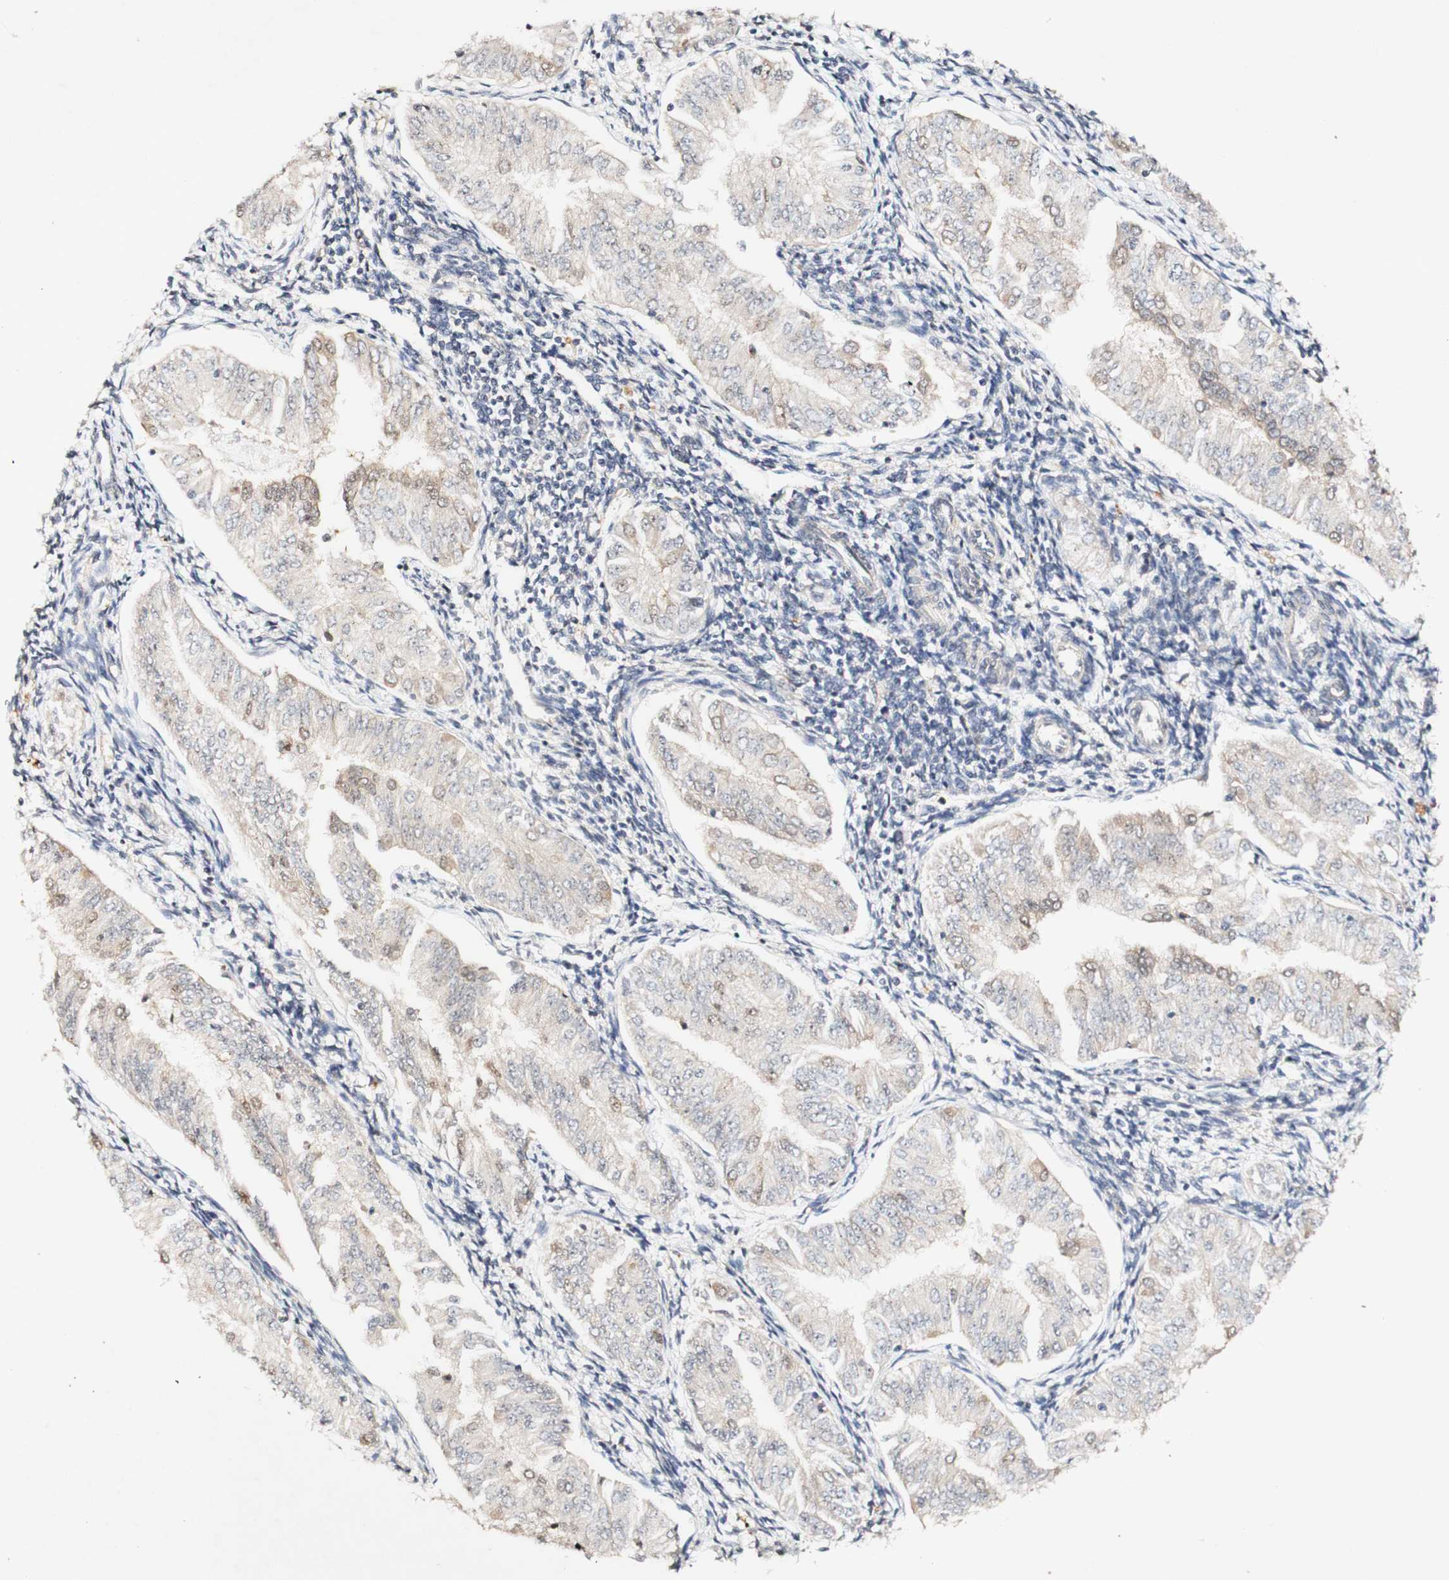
{"staining": {"intensity": "weak", "quantity": ">75%", "location": "cytoplasmic/membranous"}, "tissue": "endometrial cancer", "cell_type": "Tumor cells", "image_type": "cancer", "snomed": [{"axis": "morphology", "description": "Adenocarcinoma, NOS"}, {"axis": "topography", "description": "Endometrium"}], "caption": "A brown stain shows weak cytoplasmic/membranous expression of a protein in endometrial cancer (adenocarcinoma) tumor cells. (Brightfield microscopy of DAB IHC at high magnification).", "gene": "PIN1", "patient": {"sex": "female", "age": 53}}